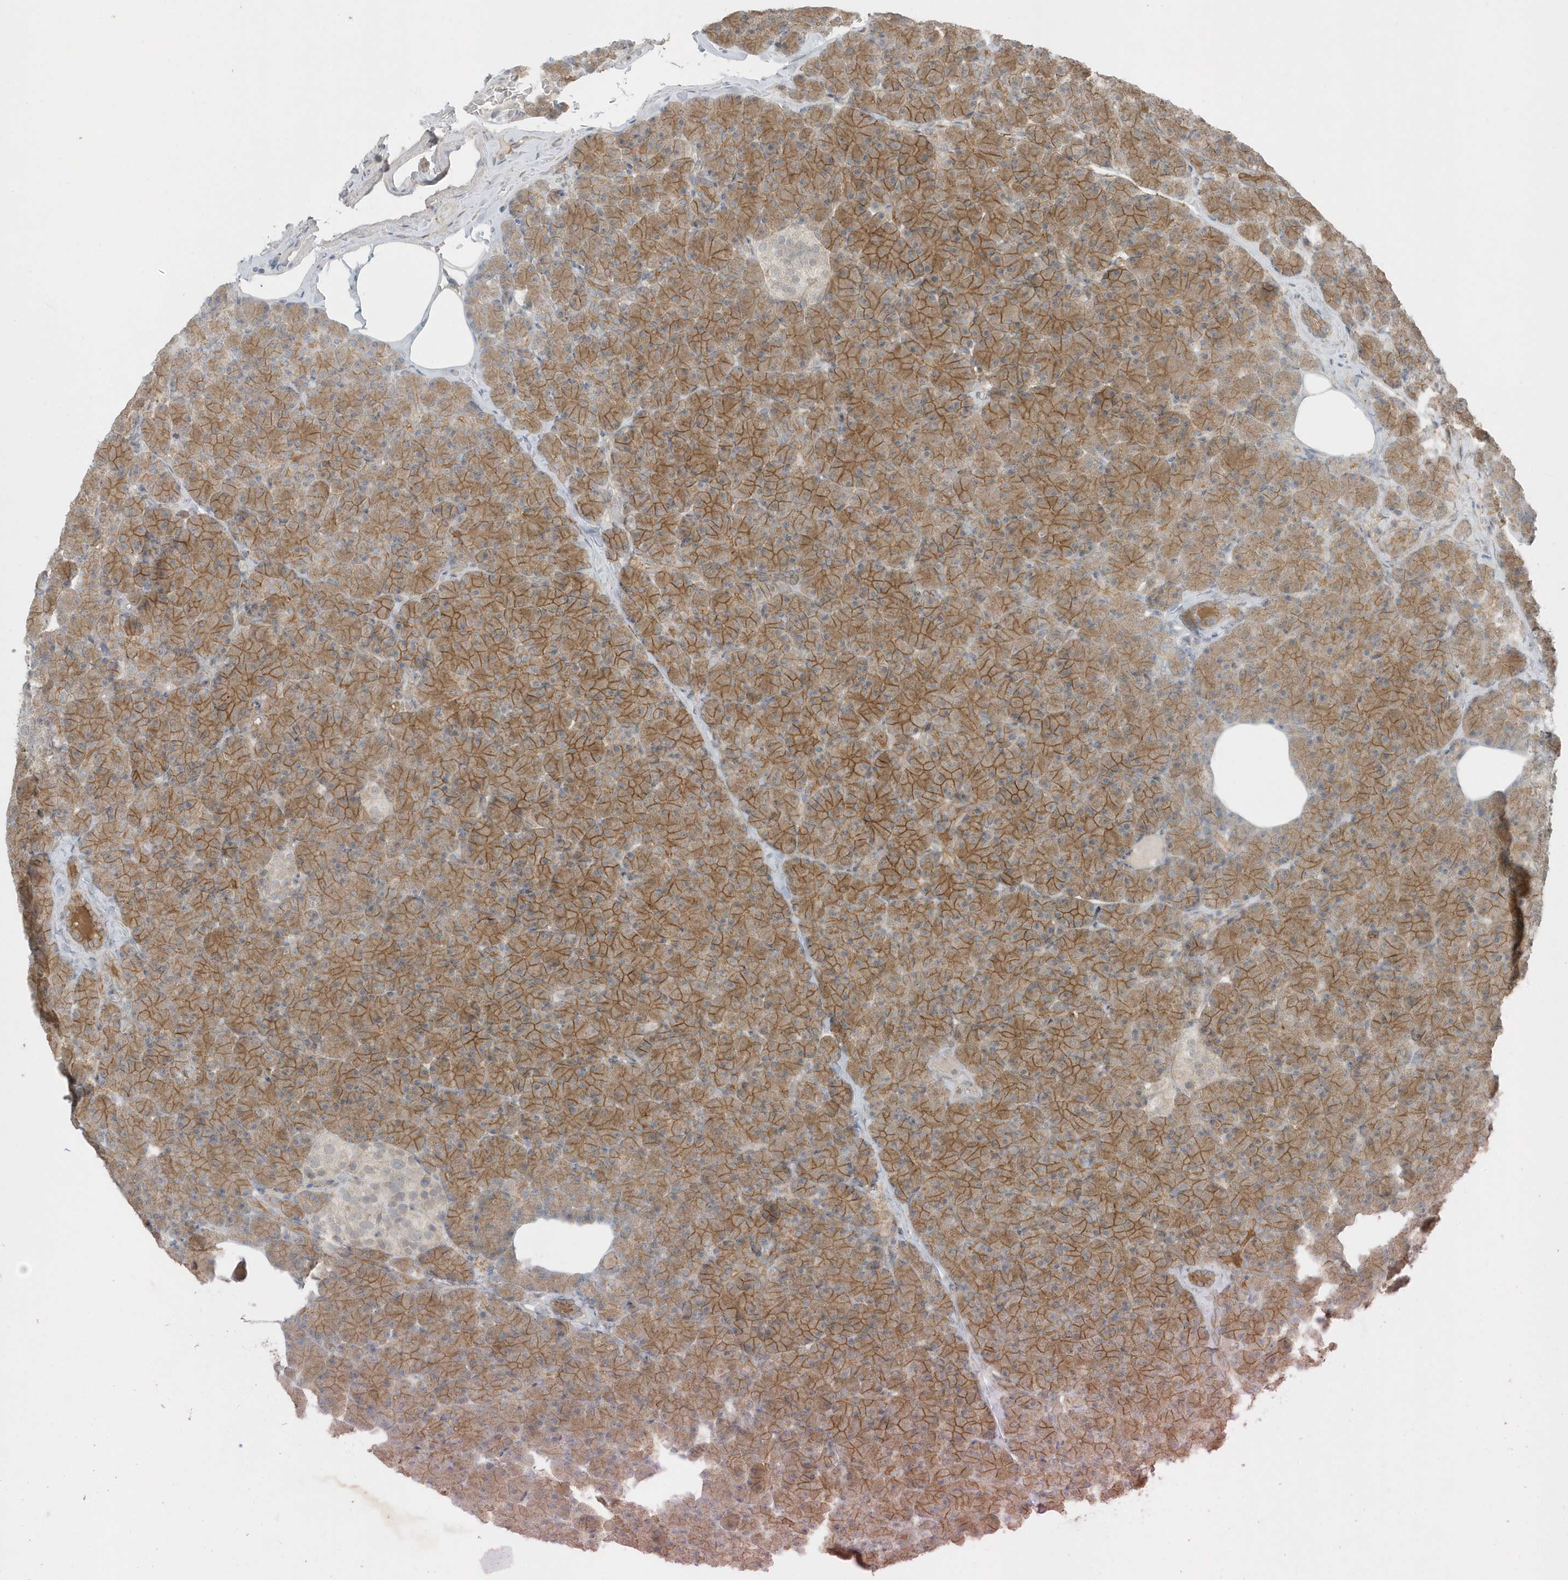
{"staining": {"intensity": "moderate", "quantity": ">75%", "location": "cytoplasmic/membranous"}, "tissue": "pancreas", "cell_type": "Exocrine glandular cells", "image_type": "normal", "snomed": [{"axis": "morphology", "description": "Normal tissue, NOS"}, {"axis": "topography", "description": "Pancreas"}], "caption": "An image of pancreas stained for a protein reveals moderate cytoplasmic/membranous brown staining in exocrine glandular cells.", "gene": "PARD3B", "patient": {"sex": "female", "age": 43}}